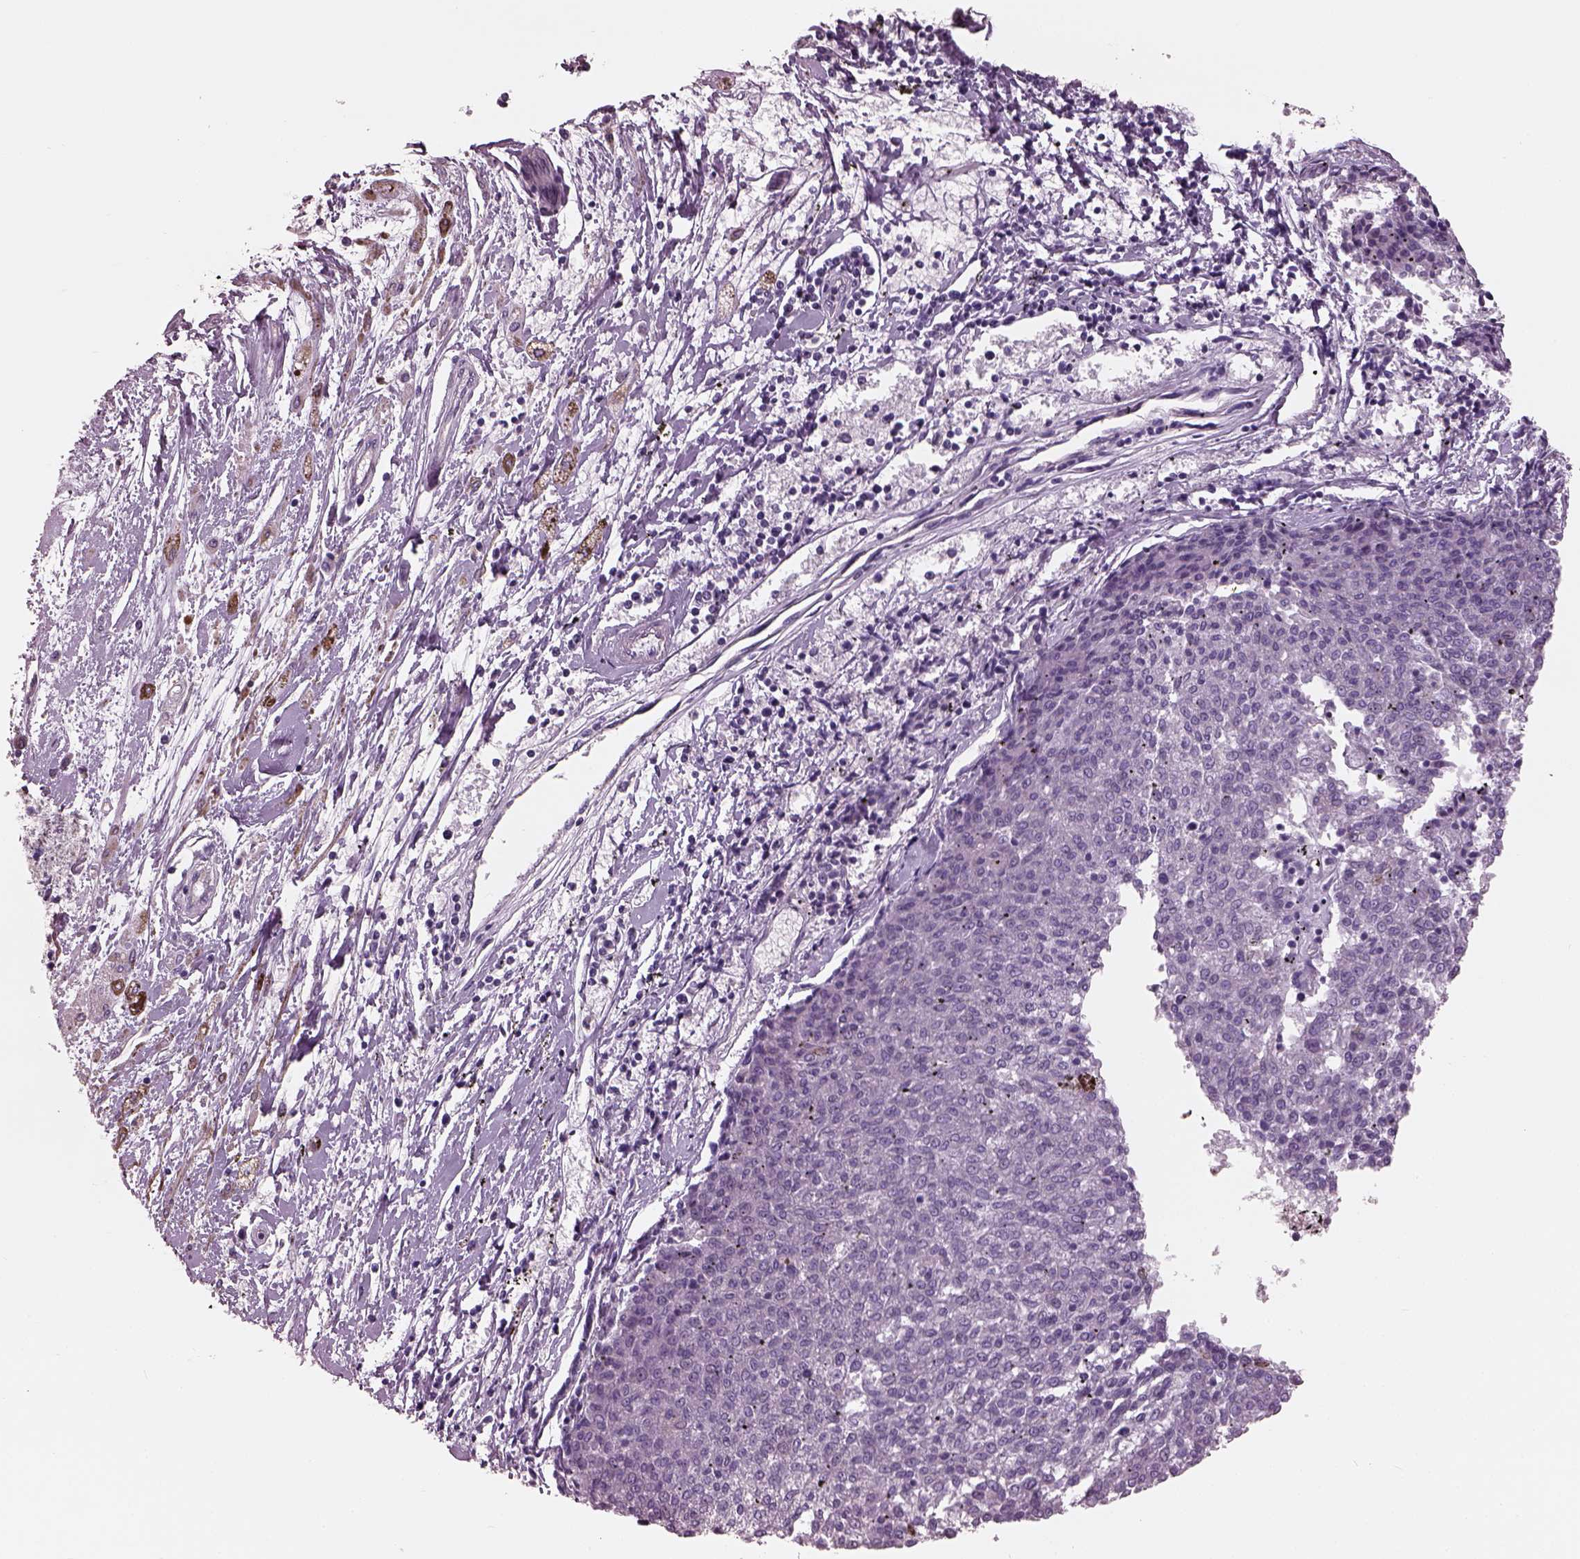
{"staining": {"intensity": "negative", "quantity": "none", "location": "none"}, "tissue": "melanoma", "cell_type": "Tumor cells", "image_type": "cancer", "snomed": [{"axis": "morphology", "description": "Malignant melanoma, NOS"}, {"axis": "topography", "description": "Skin"}], "caption": "IHC of melanoma exhibits no positivity in tumor cells.", "gene": "OPTC", "patient": {"sex": "female", "age": 72}}